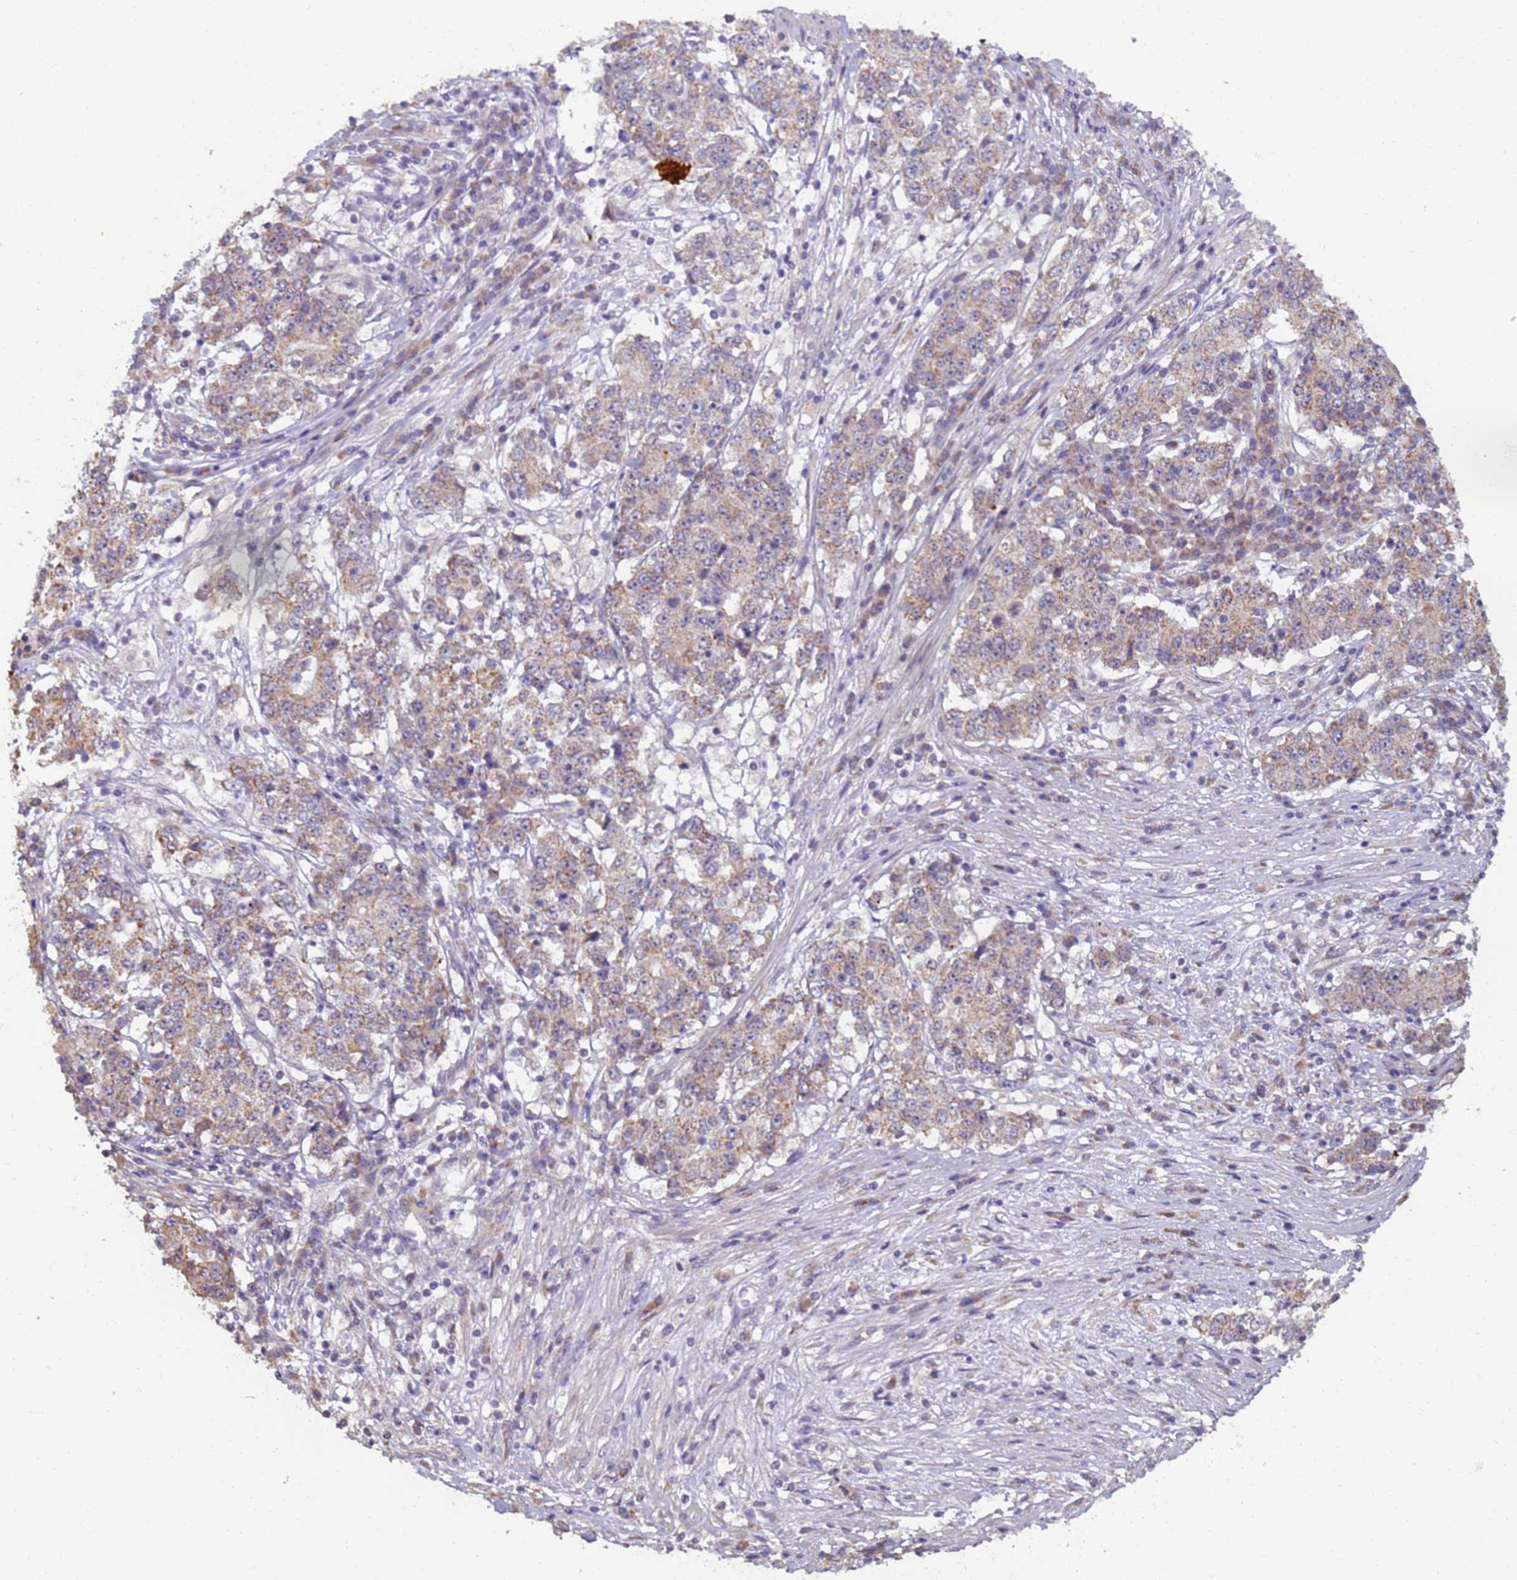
{"staining": {"intensity": "moderate", "quantity": ">75%", "location": "cytoplasmic/membranous"}, "tissue": "stomach cancer", "cell_type": "Tumor cells", "image_type": "cancer", "snomed": [{"axis": "morphology", "description": "Adenocarcinoma, NOS"}, {"axis": "topography", "description": "Stomach"}], "caption": "Brown immunohistochemical staining in stomach adenocarcinoma shows moderate cytoplasmic/membranous expression in about >75% of tumor cells. (DAB (3,3'-diaminobenzidine) IHC, brown staining for protein, blue staining for nuclei).", "gene": "RAPGEF3", "patient": {"sex": "male", "age": 59}}